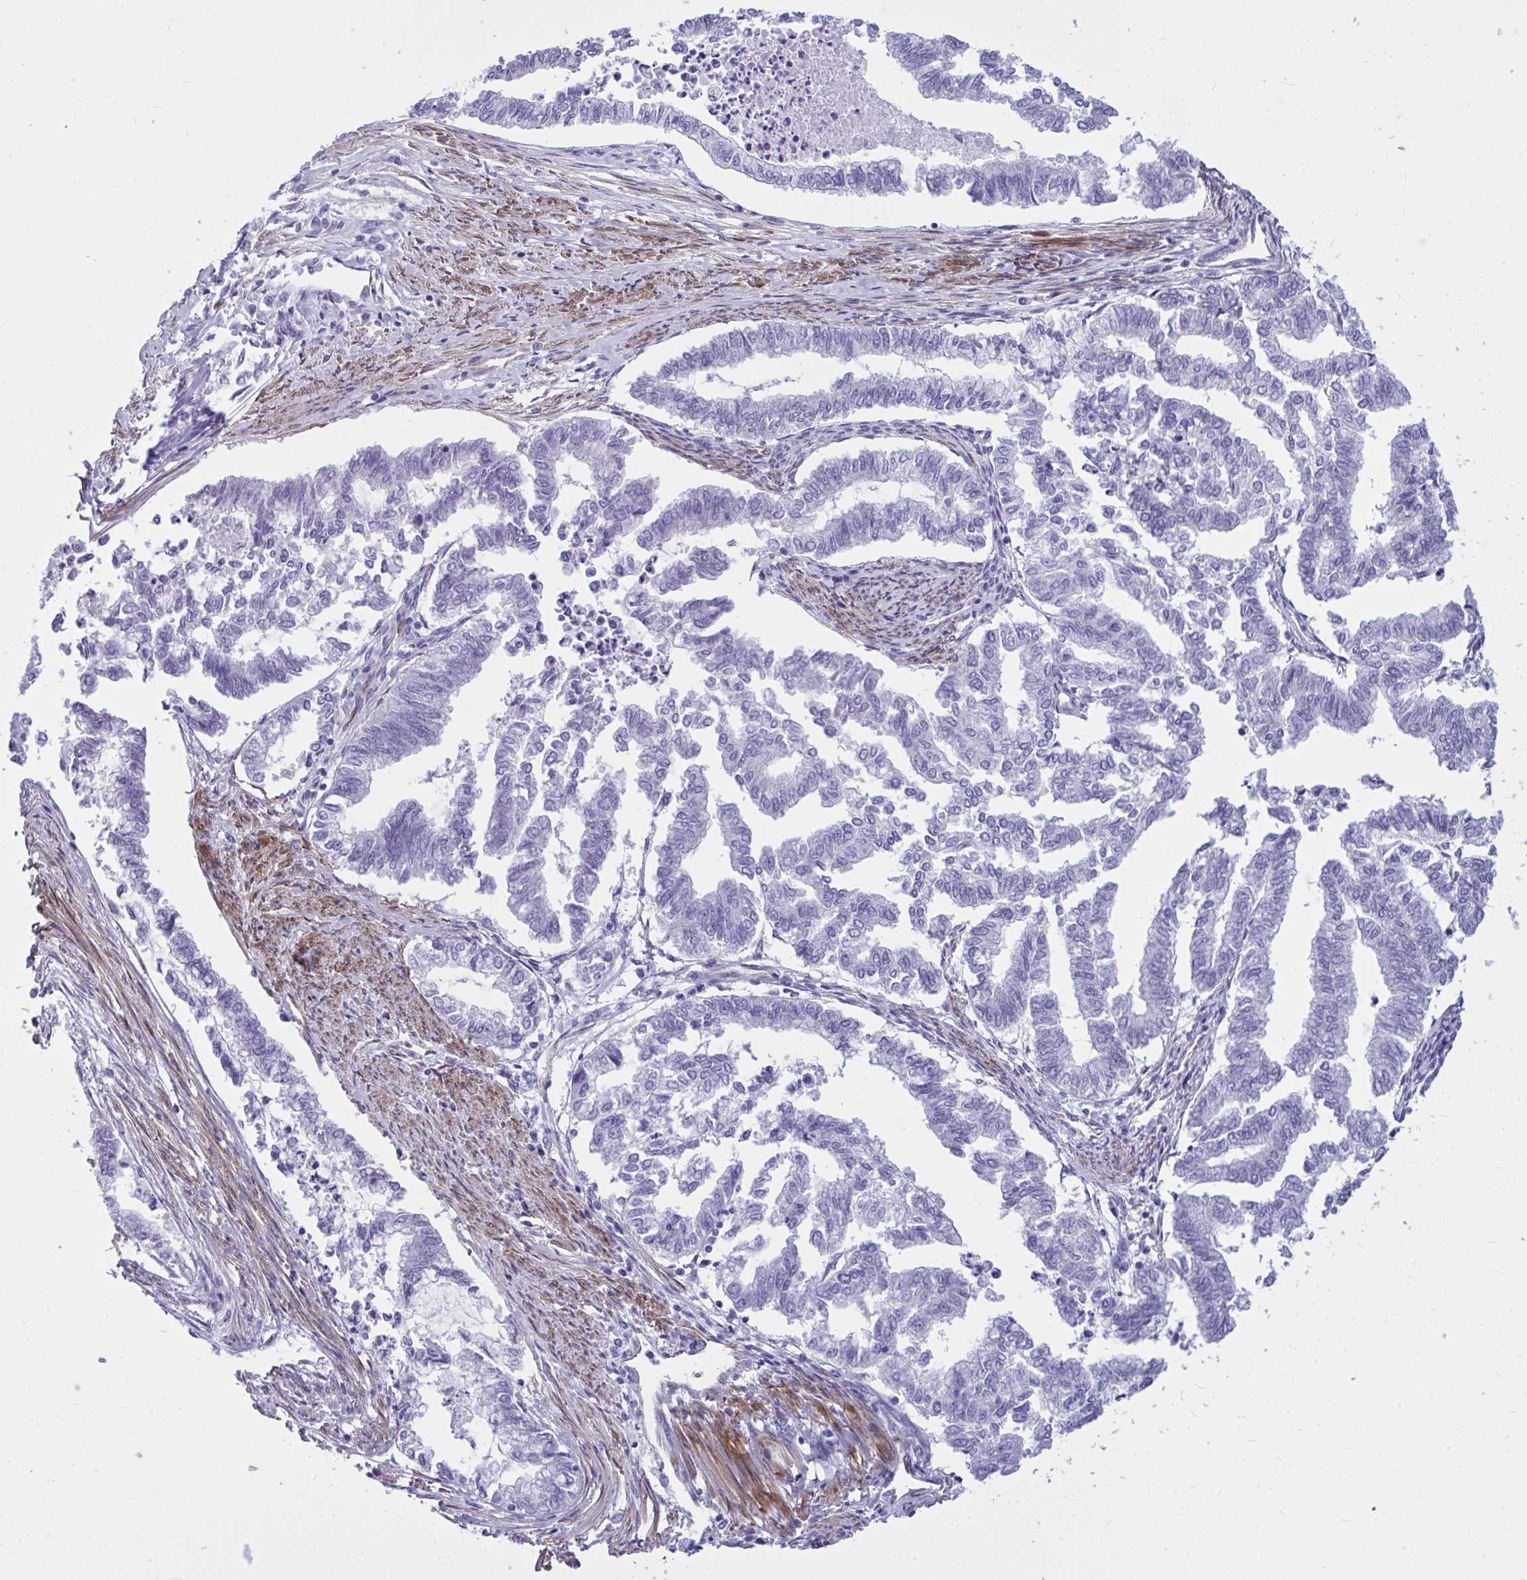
{"staining": {"intensity": "negative", "quantity": "none", "location": "none"}, "tissue": "endometrial cancer", "cell_type": "Tumor cells", "image_type": "cancer", "snomed": [{"axis": "morphology", "description": "Adenocarcinoma, NOS"}, {"axis": "topography", "description": "Endometrium"}], "caption": "Immunohistochemistry image of endometrial cancer stained for a protein (brown), which demonstrates no positivity in tumor cells.", "gene": "LIMS2", "patient": {"sex": "female", "age": 79}}